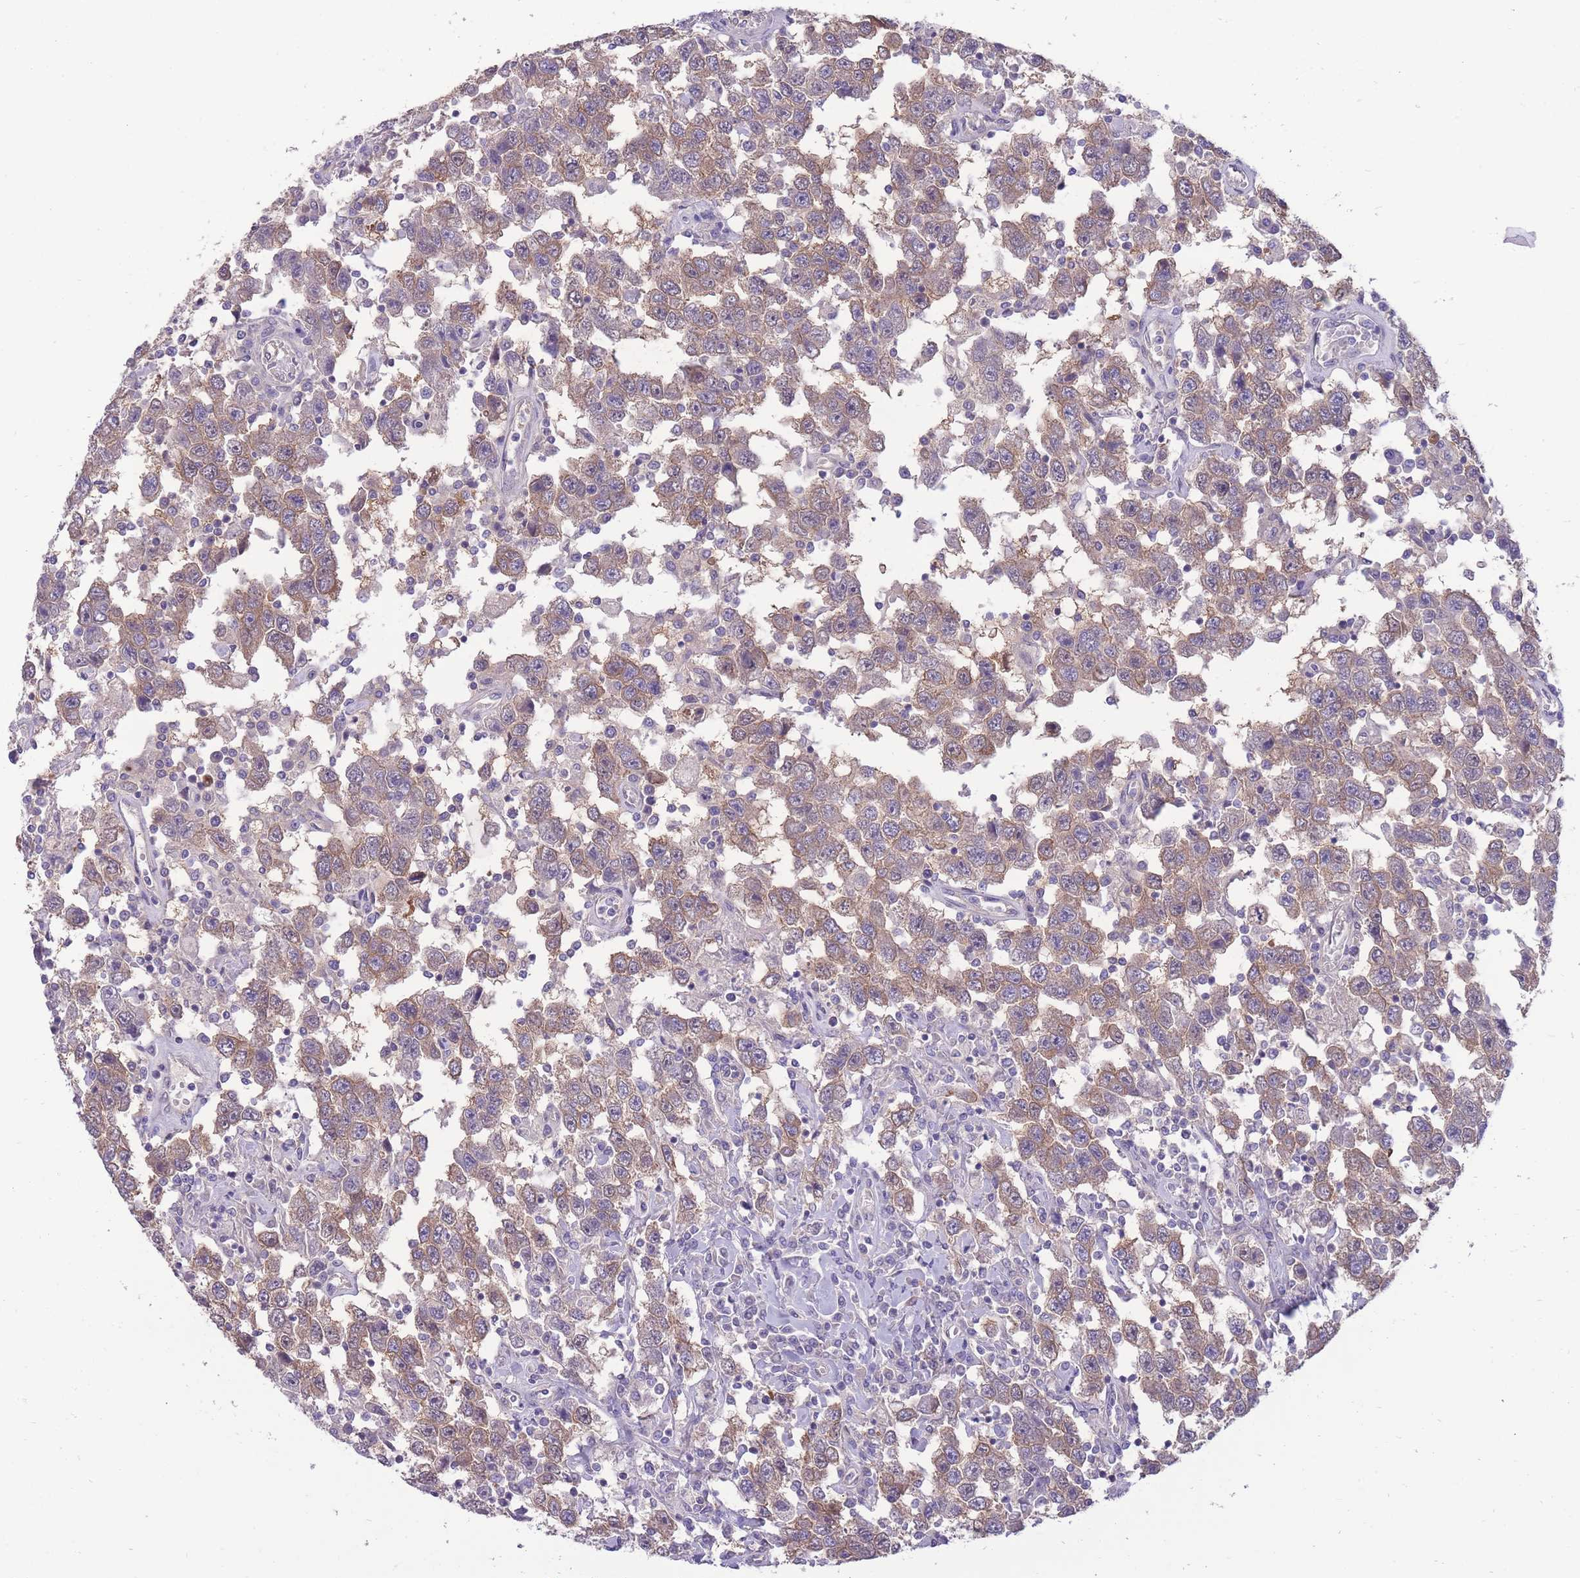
{"staining": {"intensity": "moderate", "quantity": ">75%", "location": "cytoplasmic/membranous"}, "tissue": "testis cancer", "cell_type": "Tumor cells", "image_type": "cancer", "snomed": [{"axis": "morphology", "description": "Seminoma, NOS"}, {"axis": "topography", "description": "Testis"}], "caption": "Protein staining of testis cancer (seminoma) tissue reveals moderate cytoplasmic/membranous expression in approximately >75% of tumor cells.", "gene": "RGS11", "patient": {"sex": "male", "age": 41}}